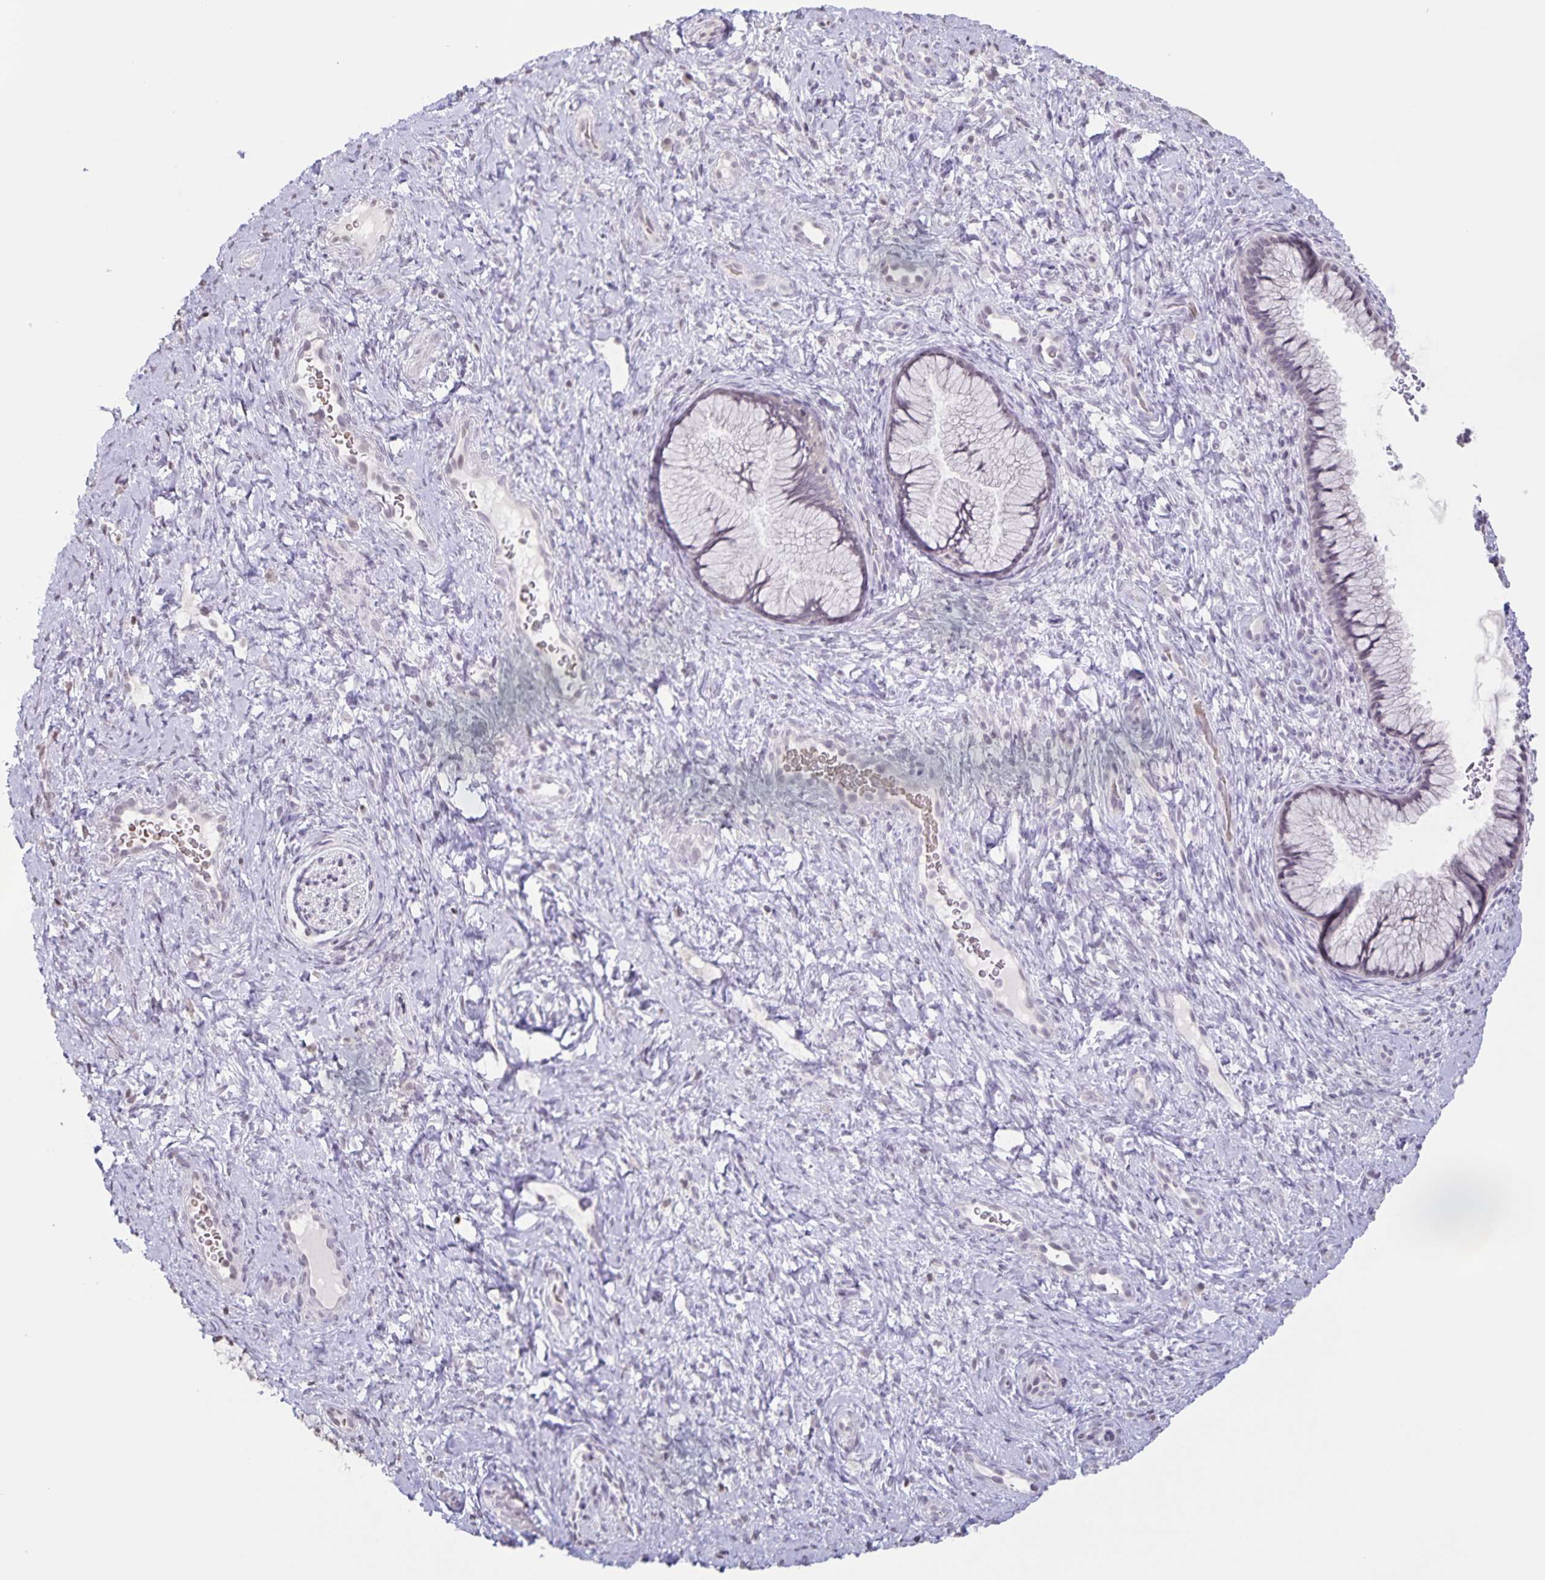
{"staining": {"intensity": "negative", "quantity": "none", "location": "none"}, "tissue": "cervix", "cell_type": "Glandular cells", "image_type": "normal", "snomed": [{"axis": "morphology", "description": "Normal tissue, NOS"}, {"axis": "topography", "description": "Cervix"}], "caption": "Immunohistochemistry histopathology image of normal cervix stained for a protein (brown), which shows no positivity in glandular cells.", "gene": "AQP4", "patient": {"sex": "female", "age": 34}}